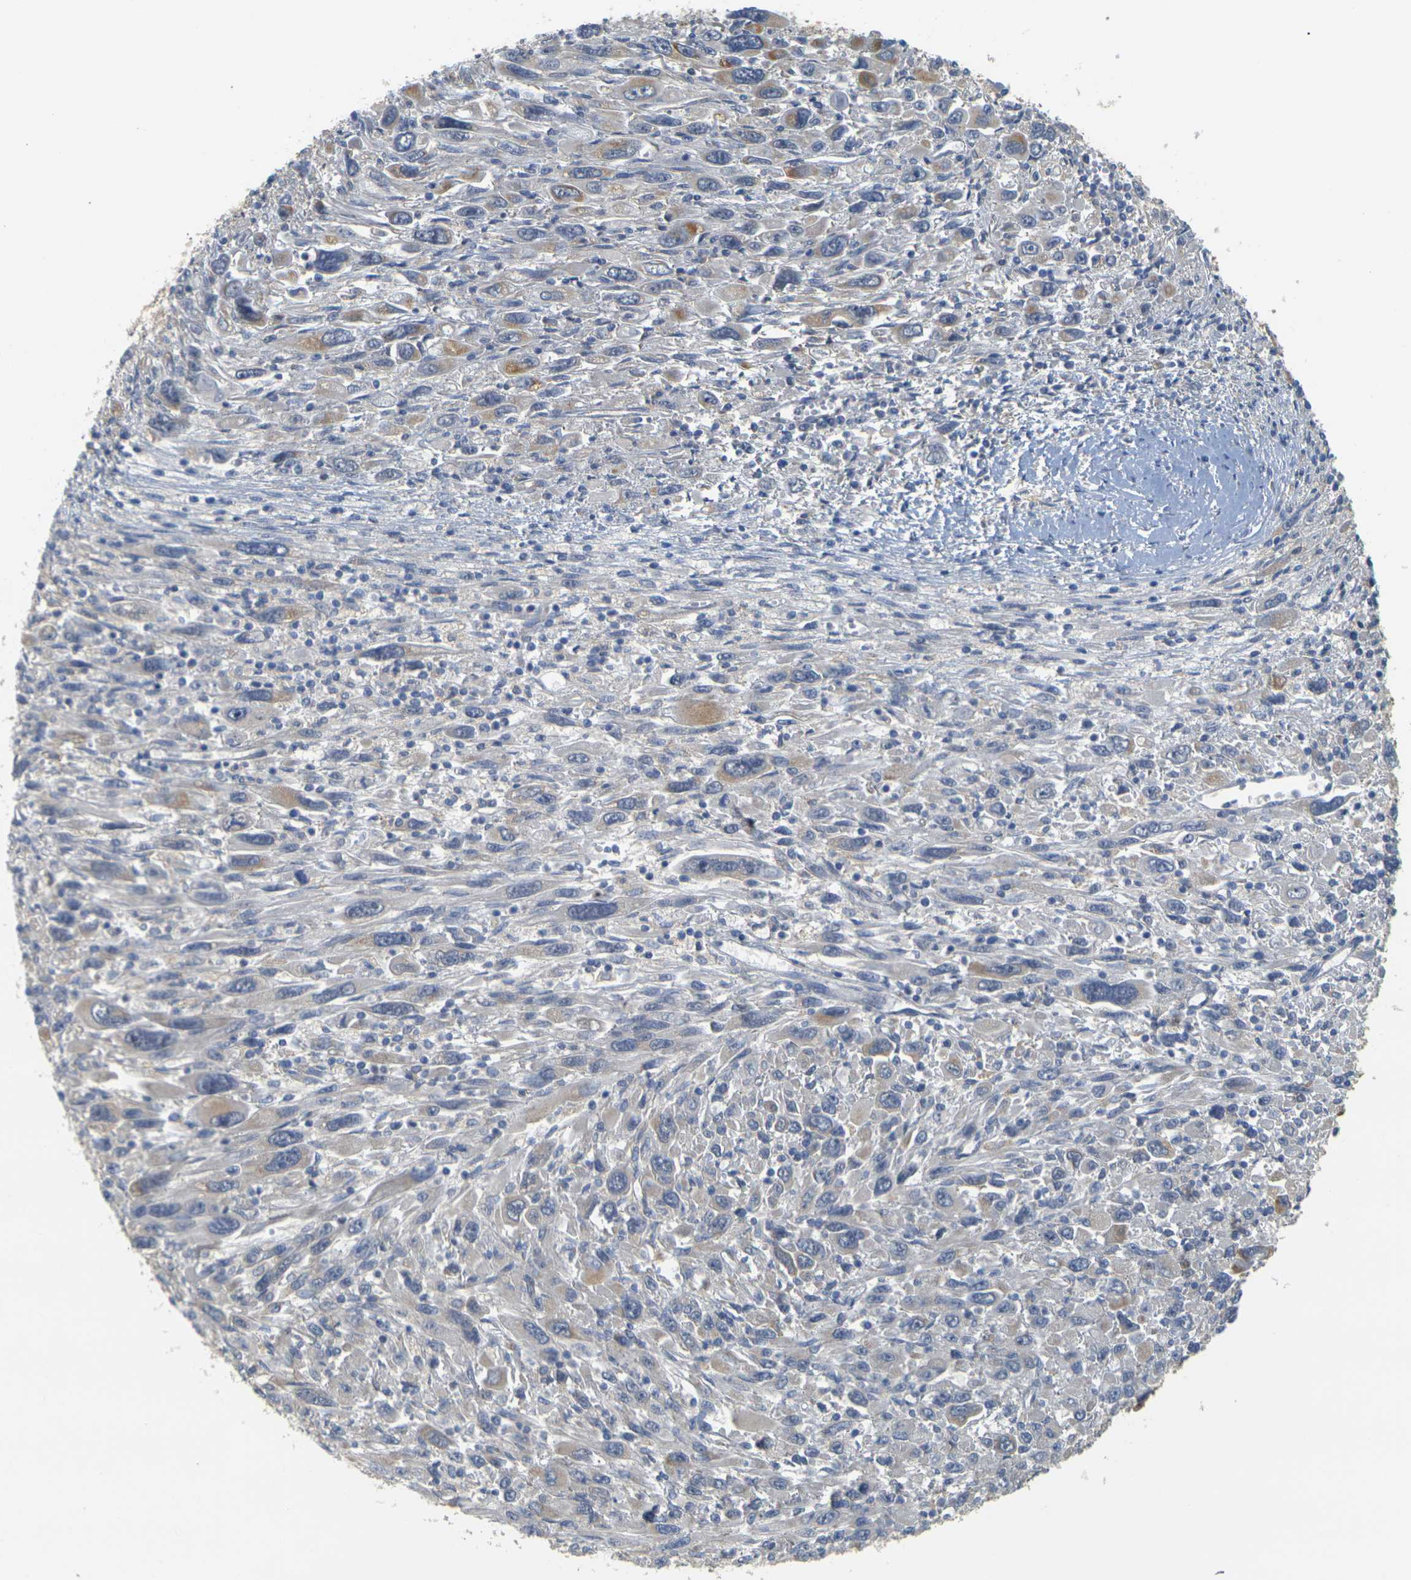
{"staining": {"intensity": "weak", "quantity": "<25%", "location": "cytoplasmic/membranous"}, "tissue": "melanoma", "cell_type": "Tumor cells", "image_type": "cancer", "snomed": [{"axis": "morphology", "description": "Malignant melanoma, Metastatic site"}, {"axis": "topography", "description": "Skin"}], "caption": "IHC photomicrograph of malignant melanoma (metastatic site) stained for a protein (brown), which displays no staining in tumor cells. (Stains: DAB (3,3'-diaminobenzidine) immunohistochemistry (IHC) with hematoxylin counter stain, Microscopy: brightfield microscopy at high magnification).", "gene": "GDAP1", "patient": {"sex": "female", "age": 56}}